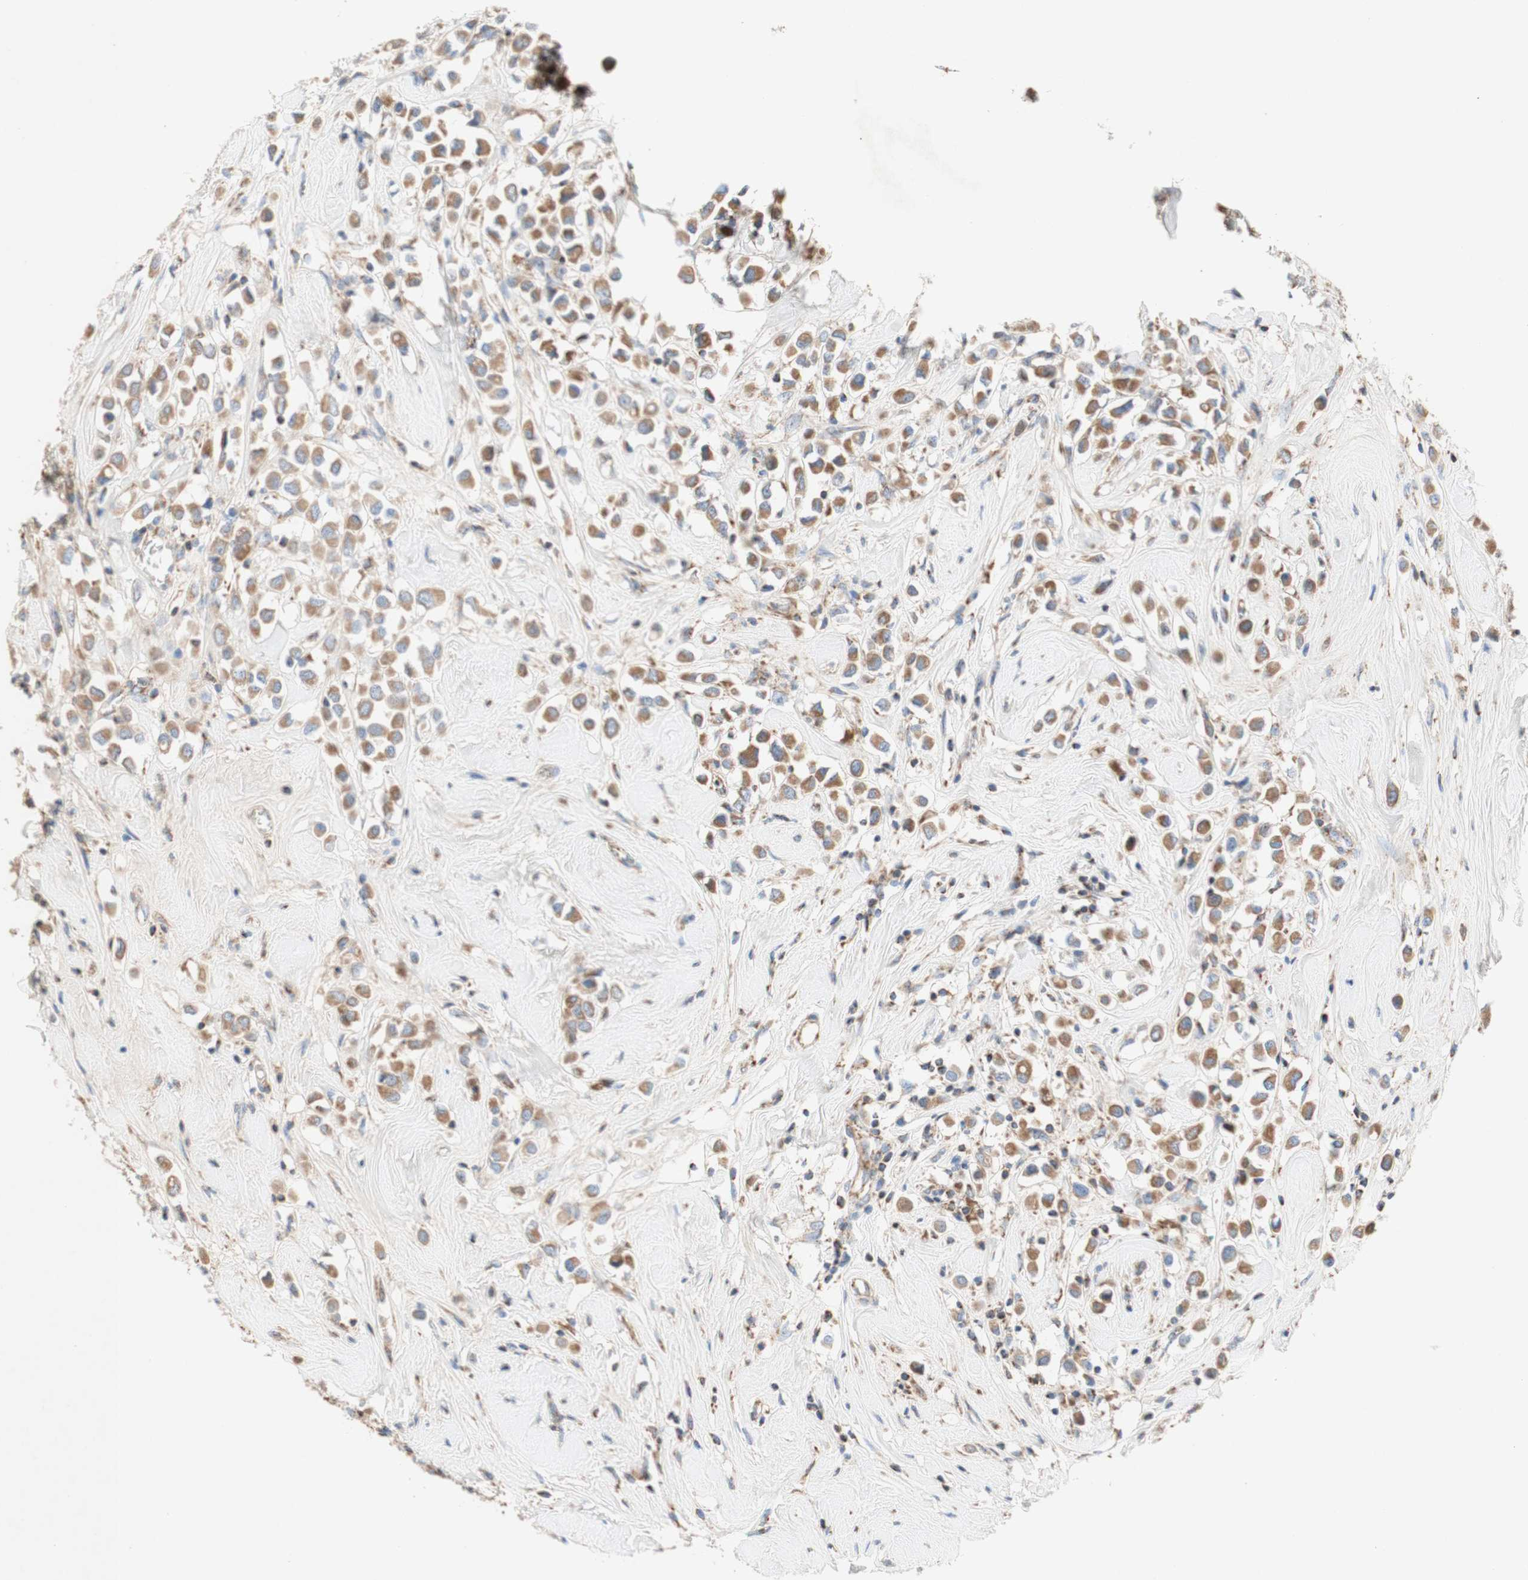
{"staining": {"intensity": "moderate", "quantity": ">75%", "location": "cytoplasmic/membranous"}, "tissue": "breast cancer", "cell_type": "Tumor cells", "image_type": "cancer", "snomed": [{"axis": "morphology", "description": "Duct carcinoma"}, {"axis": "topography", "description": "Breast"}], "caption": "There is medium levels of moderate cytoplasmic/membranous staining in tumor cells of breast cancer (infiltrating ductal carcinoma), as demonstrated by immunohistochemical staining (brown color).", "gene": "SDHB", "patient": {"sex": "female", "age": 61}}